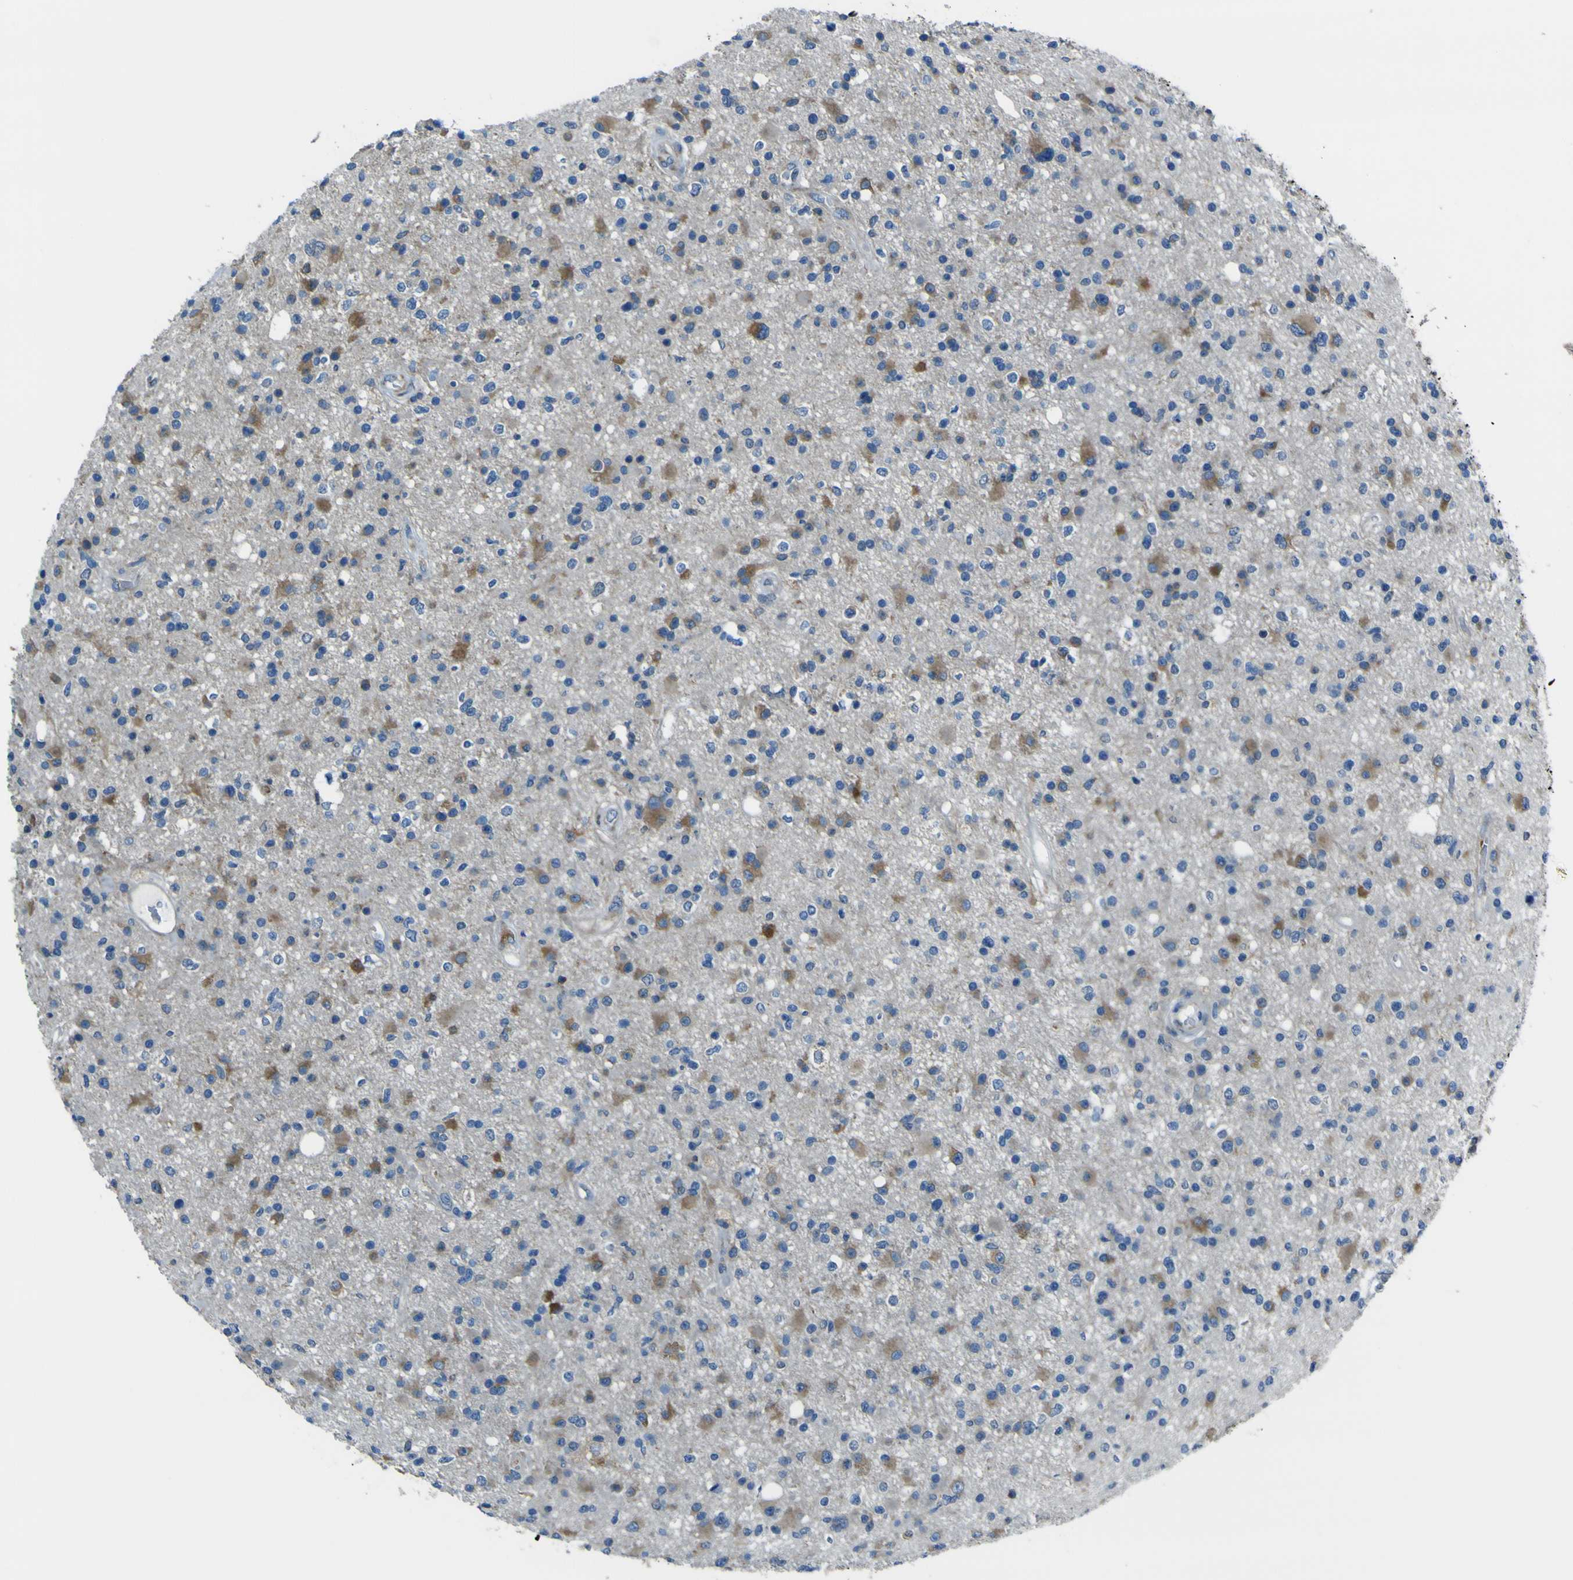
{"staining": {"intensity": "moderate", "quantity": "<25%", "location": "cytoplasmic/membranous"}, "tissue": "glioma", "cell_type": "Tumor cells", "image_type": "cancer", "snomed": [{"axis": "morphology", "description": "Glioma, malignant, High grade"}, {"axis": "topography", "description": "Brain"}], "caption": "High-magnification brightfield microscopy of malignant glioma (high-grade) stained with DAB (brown) and counterstained with hematoxylin (blue). tumor cells exhibit moderate cytoplasmic/membranous expression is present in about<25% of cells. (brown staining indicates protein expression, while blue staining denotes nuclei).", "gene": "STIM1", "patient": {"sex": "male", "age": 33}}